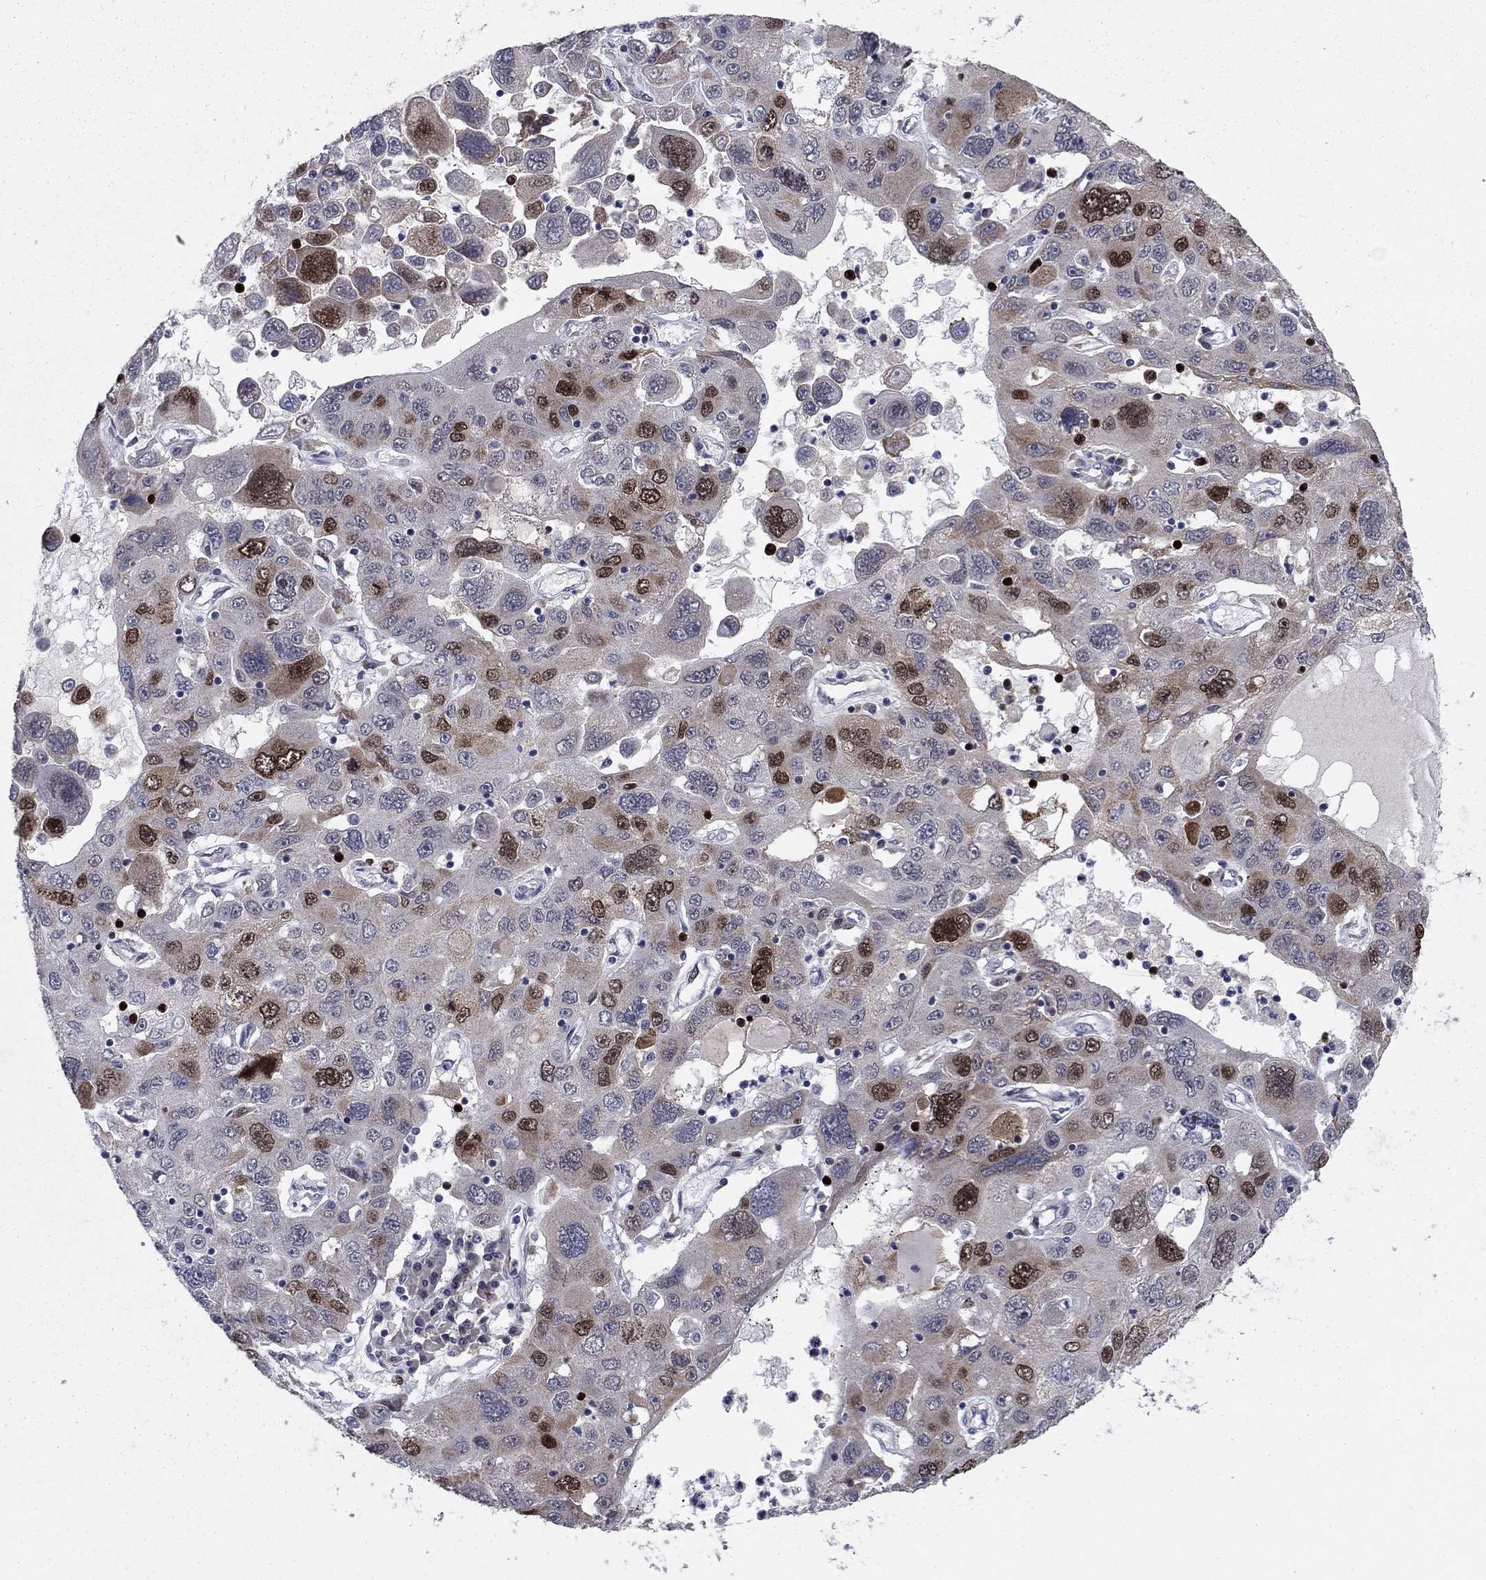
{"staining": {"intensity": "strong", "quantity": "<25%", "location": "nuclear"}, "tissue": "stomach cancer", "cell_type": "Tumor cells", "image_type": "cancer", "snomed": [{"axis": "morphology", "description": "Adenocarcinoma, NOS"}, {"axis": "topography", "description": "Stomach"}], "caption": "This image displays immunohistochemistry staining of human stomach adenocarcinoma, with medium strong nuclear positivity in about <25% of tumor cells.", "gene": "CDCA5", "patient": {"sex": "male", "age": 56}}